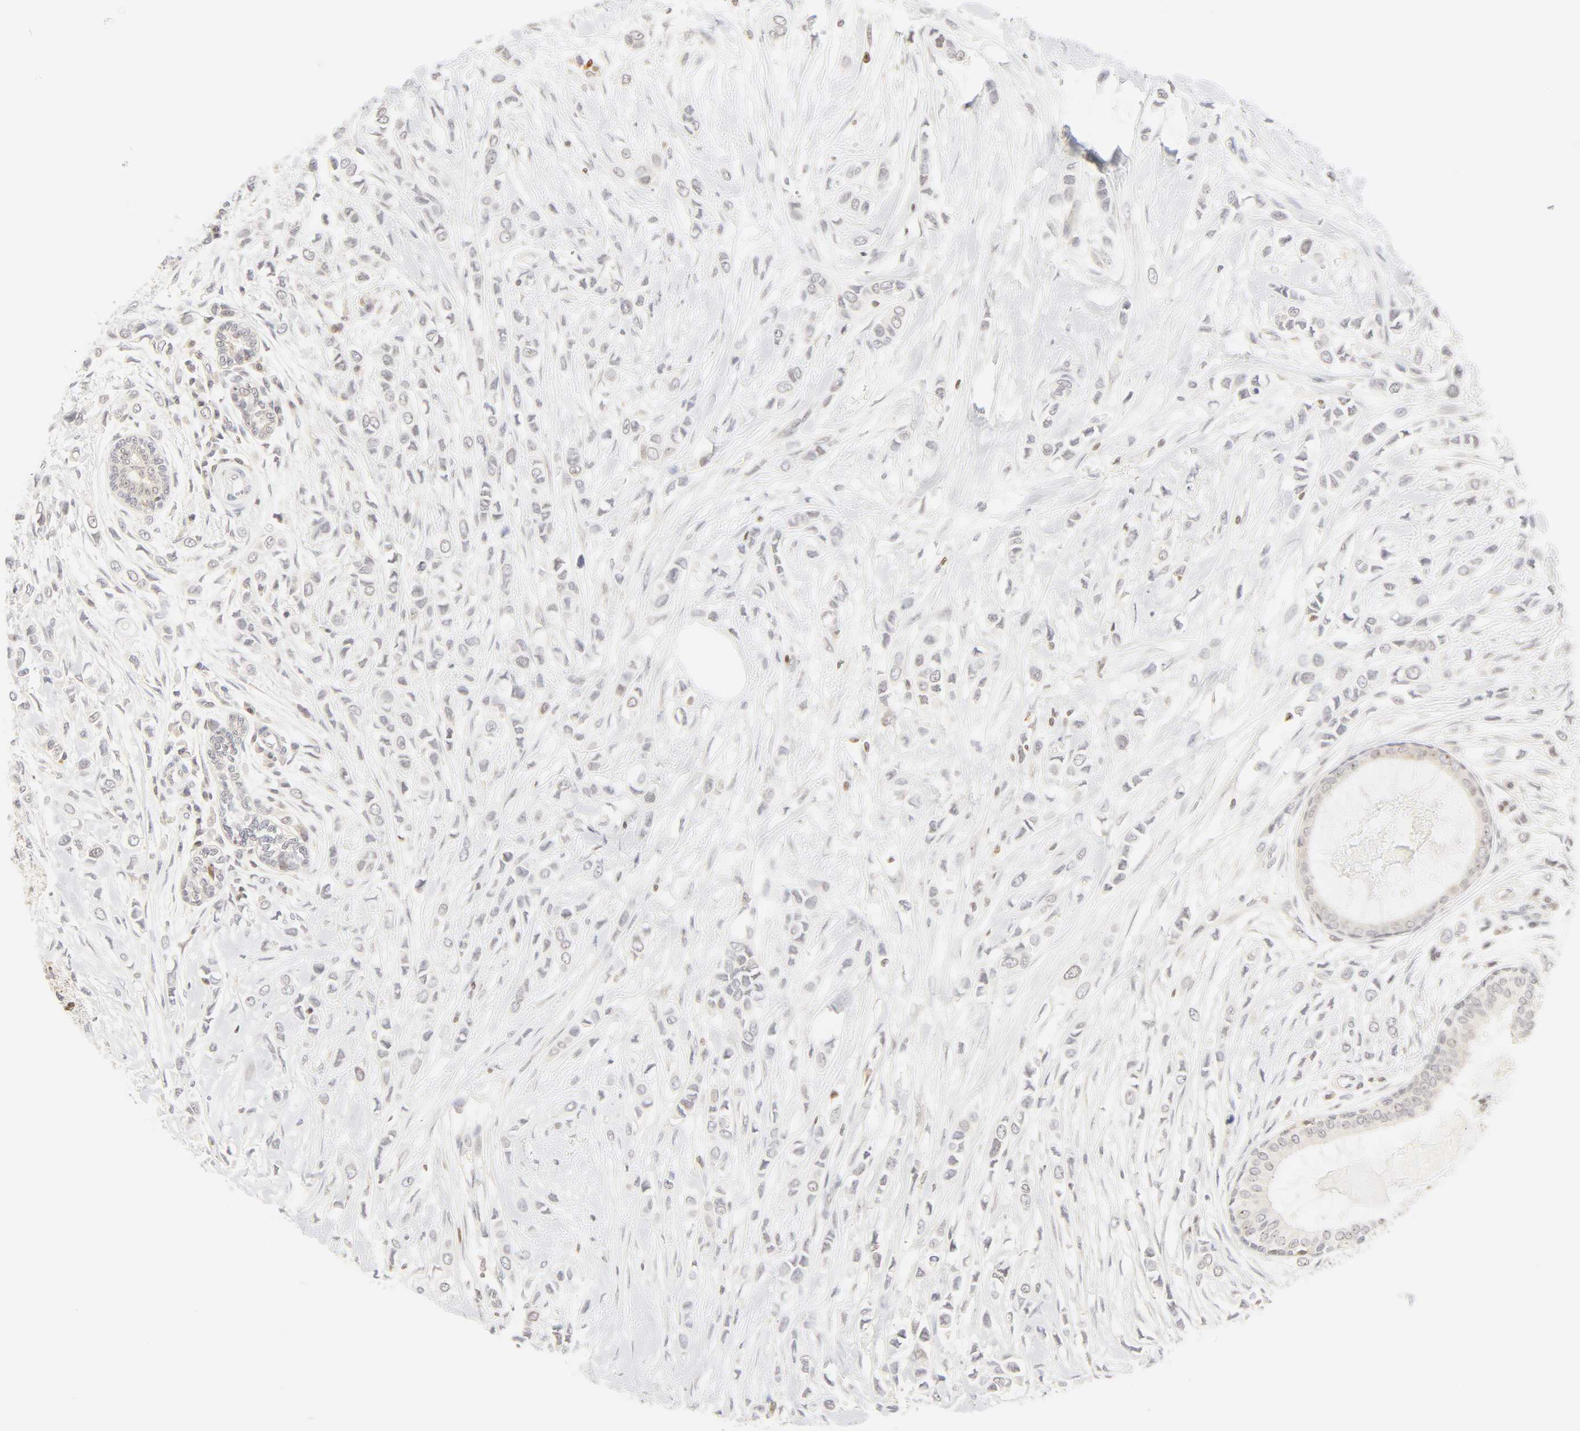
{"staining": {"intensity": "negative", "quantity": "none", "location": "none"}, "tissue": "breast cancer", "cell_type": "Tumor cells", "image_type": "cancer", "snomed": [{"axis": "morphology", "description": "Lobular carcinoma"}, {"axis": "topography", "description": "Breast"}], "caption": "The histopathology image displays no staining of tumor cells in breast cancer.", "gene": "KIF2A", "patient": {"sex": "female", "age": 51}}